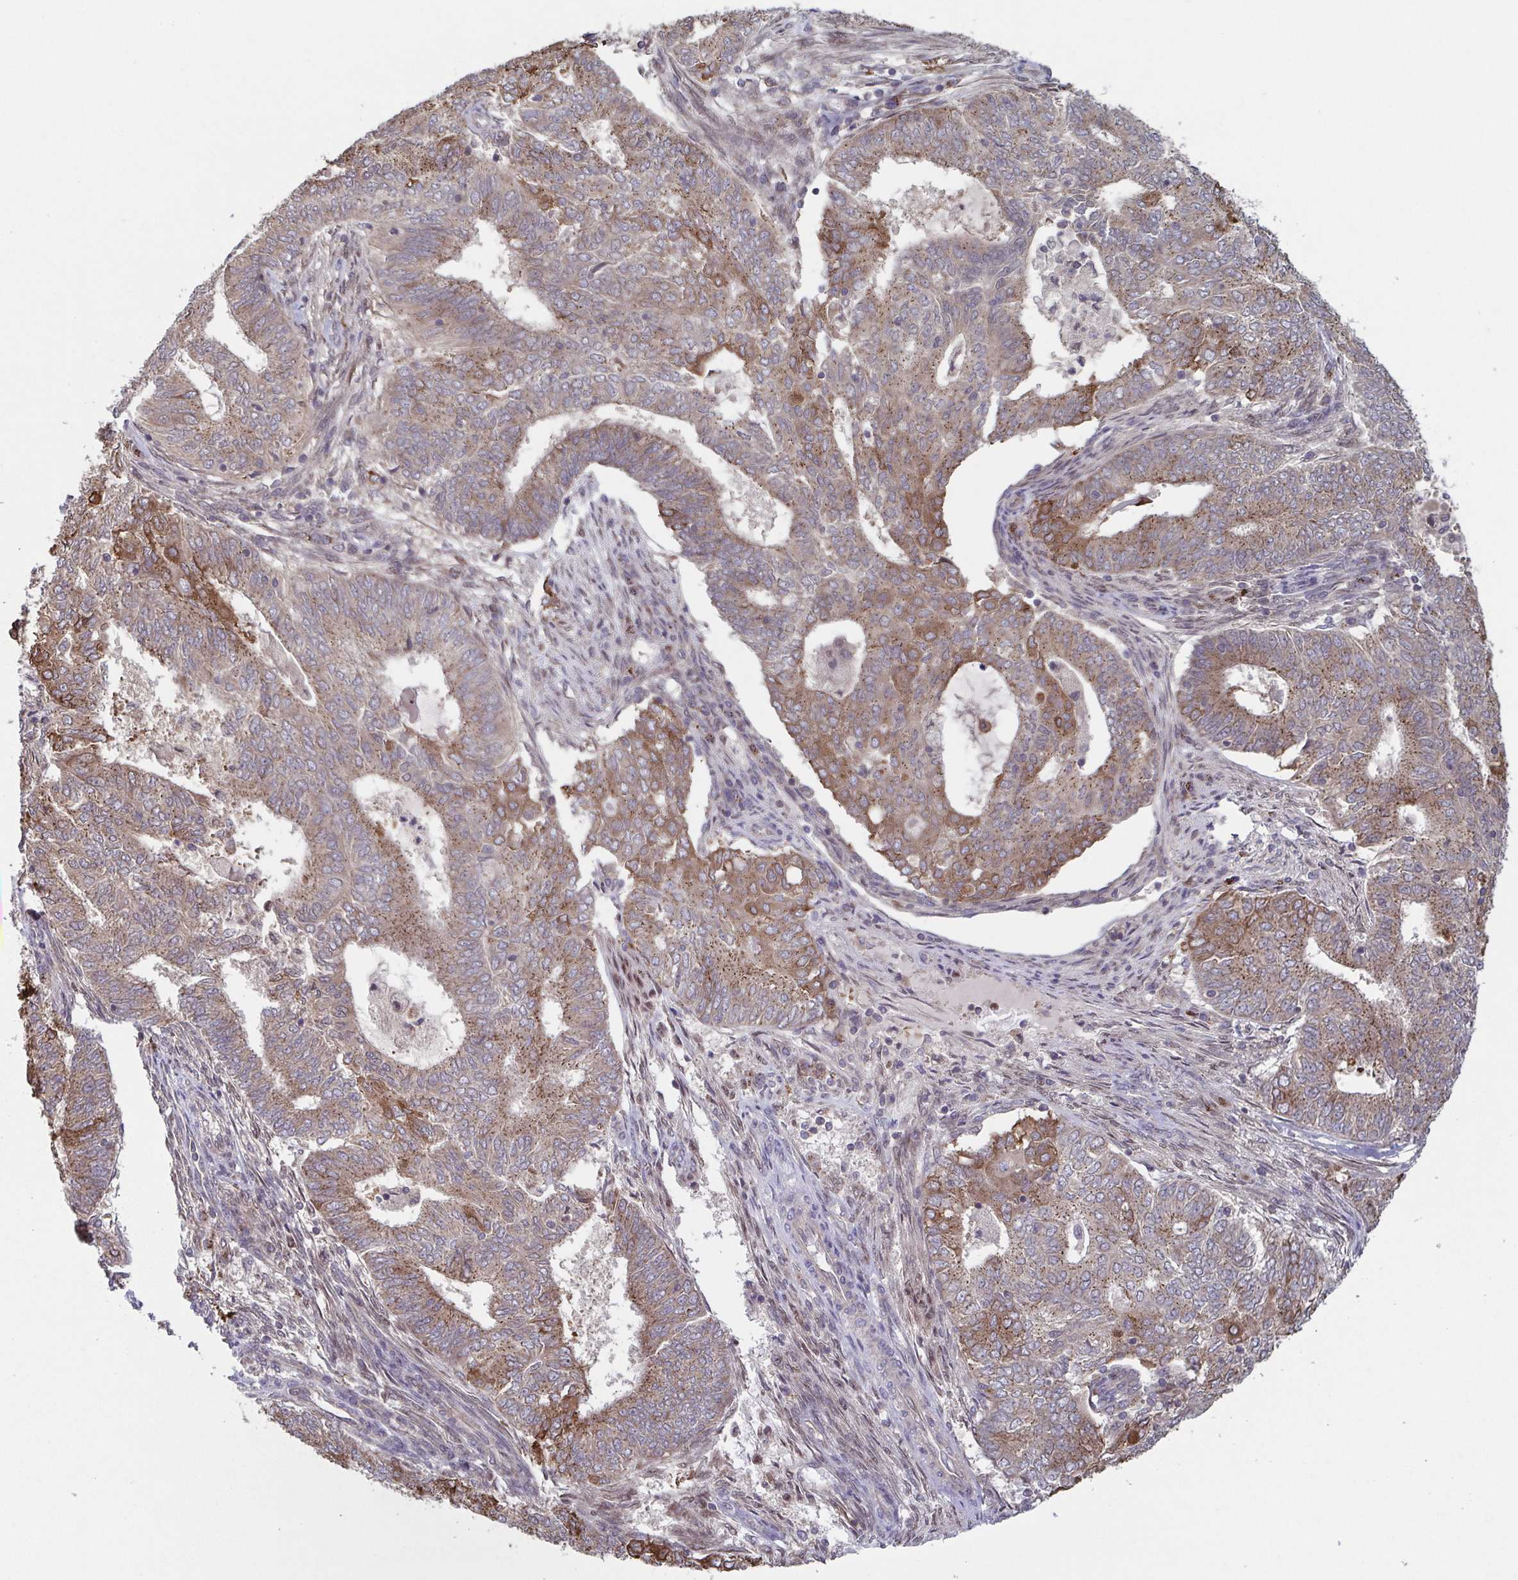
{"staining": {"intensity": "moderate", "quantity": "25%-75%", "location": "cytoplasmic/membranous"}, "tissue": "endometrial cancer", "cell_type": "Tumor cells", "image_type": "cancer", "snomed": [{"axis": "morphology", "description": "Adenocarcinoma, NOS"}, {"axis": "topography", "description": "Endometrium"}], "caption": "Protein expression analysis of adenocarcinoma (endometrial) reveals moderate cytoplasmic/membranous expression in about 25%-75% of tumor cells. Using DAB (3,3'-diaminobenzidine) (brown) and hematoxylin (blue) stains, captured at high magnification using brightfield microscopy.", "gene": "COPB1", "patient": {"sex": "female", "age": 62}}